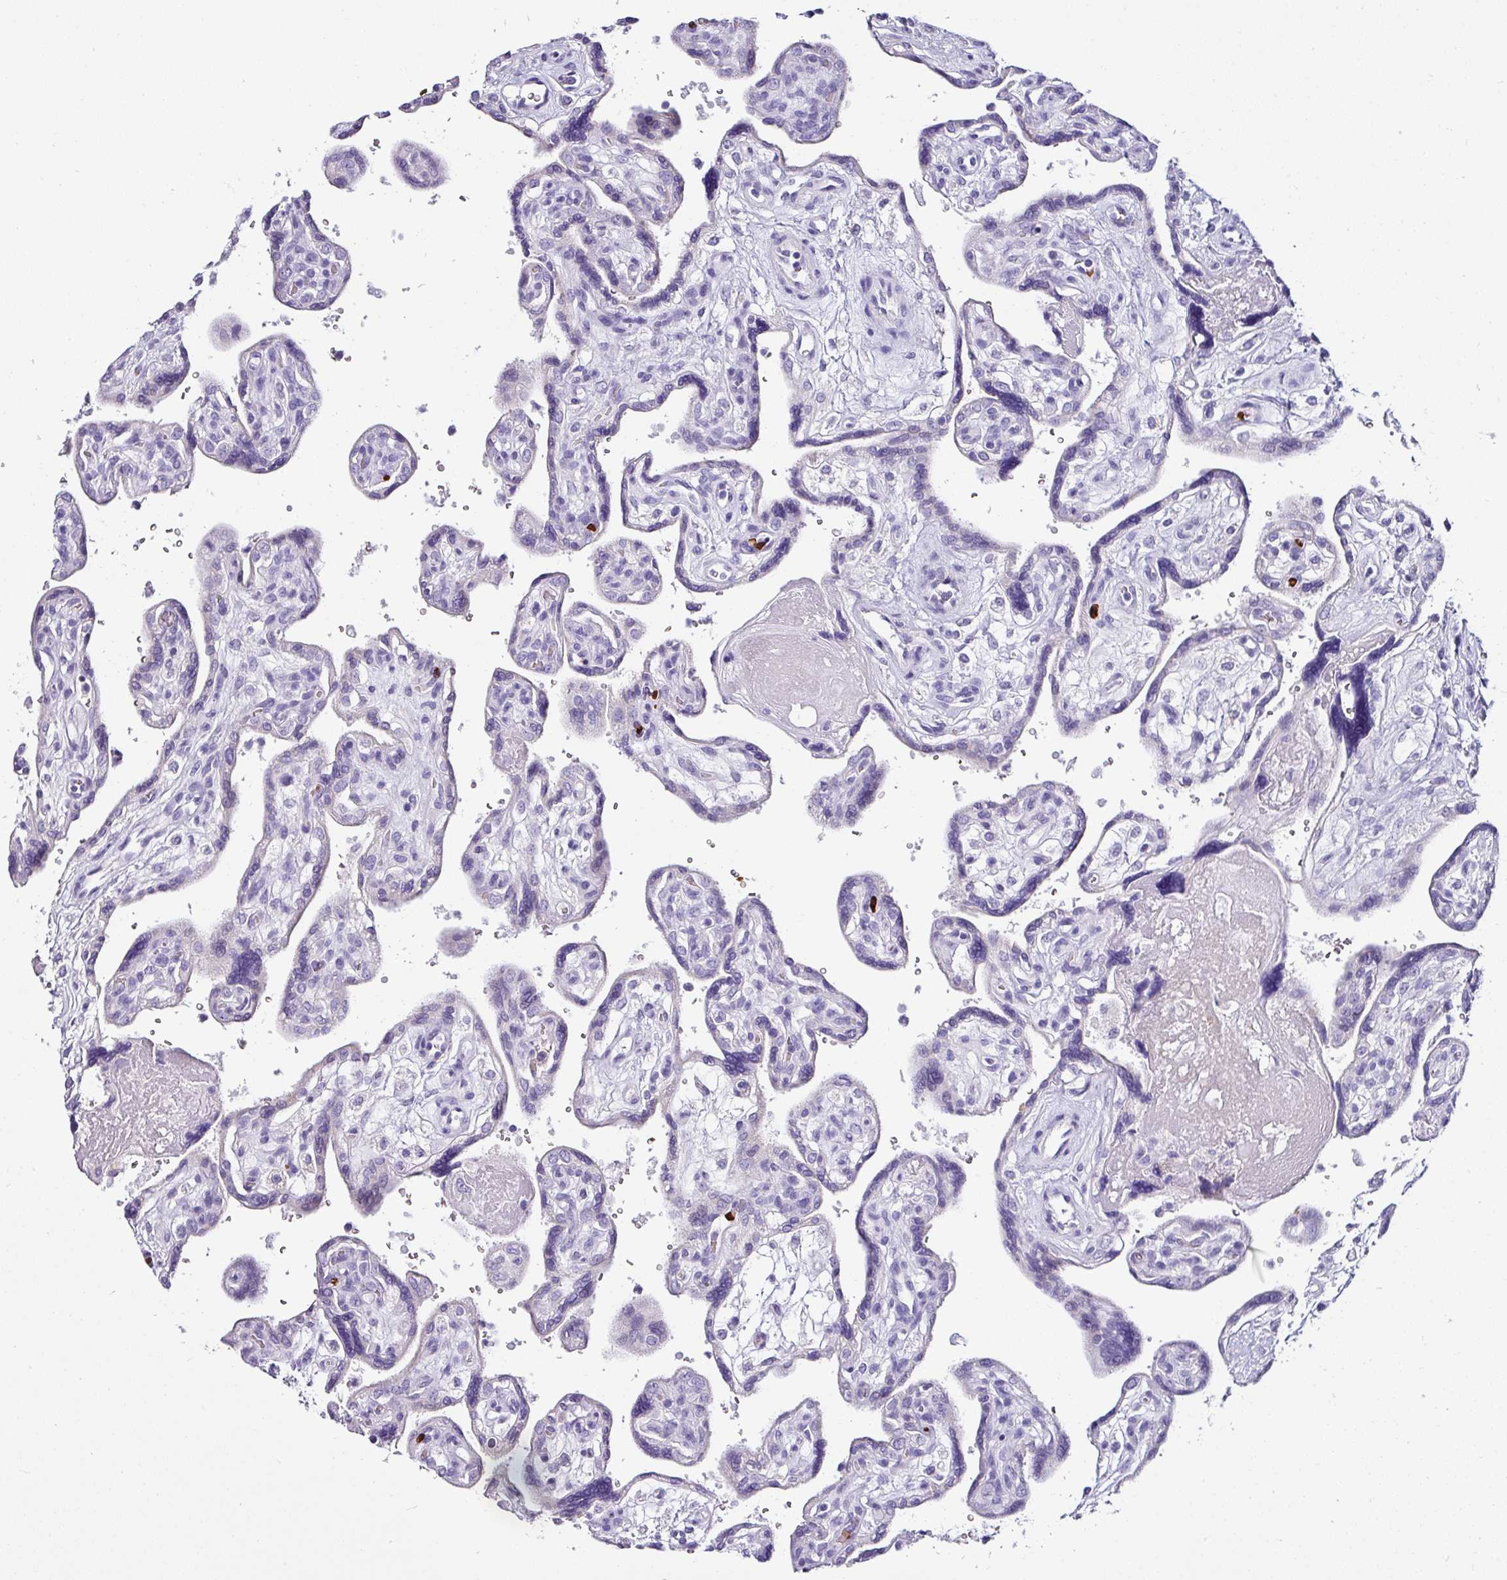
{"staining": {"intensity": "negative", "quantity": "none", "location": "none"}, "tissue": "placenta", "cell_type": "Decidual cells", "image_type": "normal", "snomed": [{"axis": "morphology", "description": "Normal tissue, NOS"}, {"axis": "topography", "description": "Placenta"}], "caption": "Human placenta stained for a protein using immunohistochemistry (IHC) exhibits no positivity in decidual cells.", "gene": "NAPSA", "patient": {"sex": "female", "age": 39}}